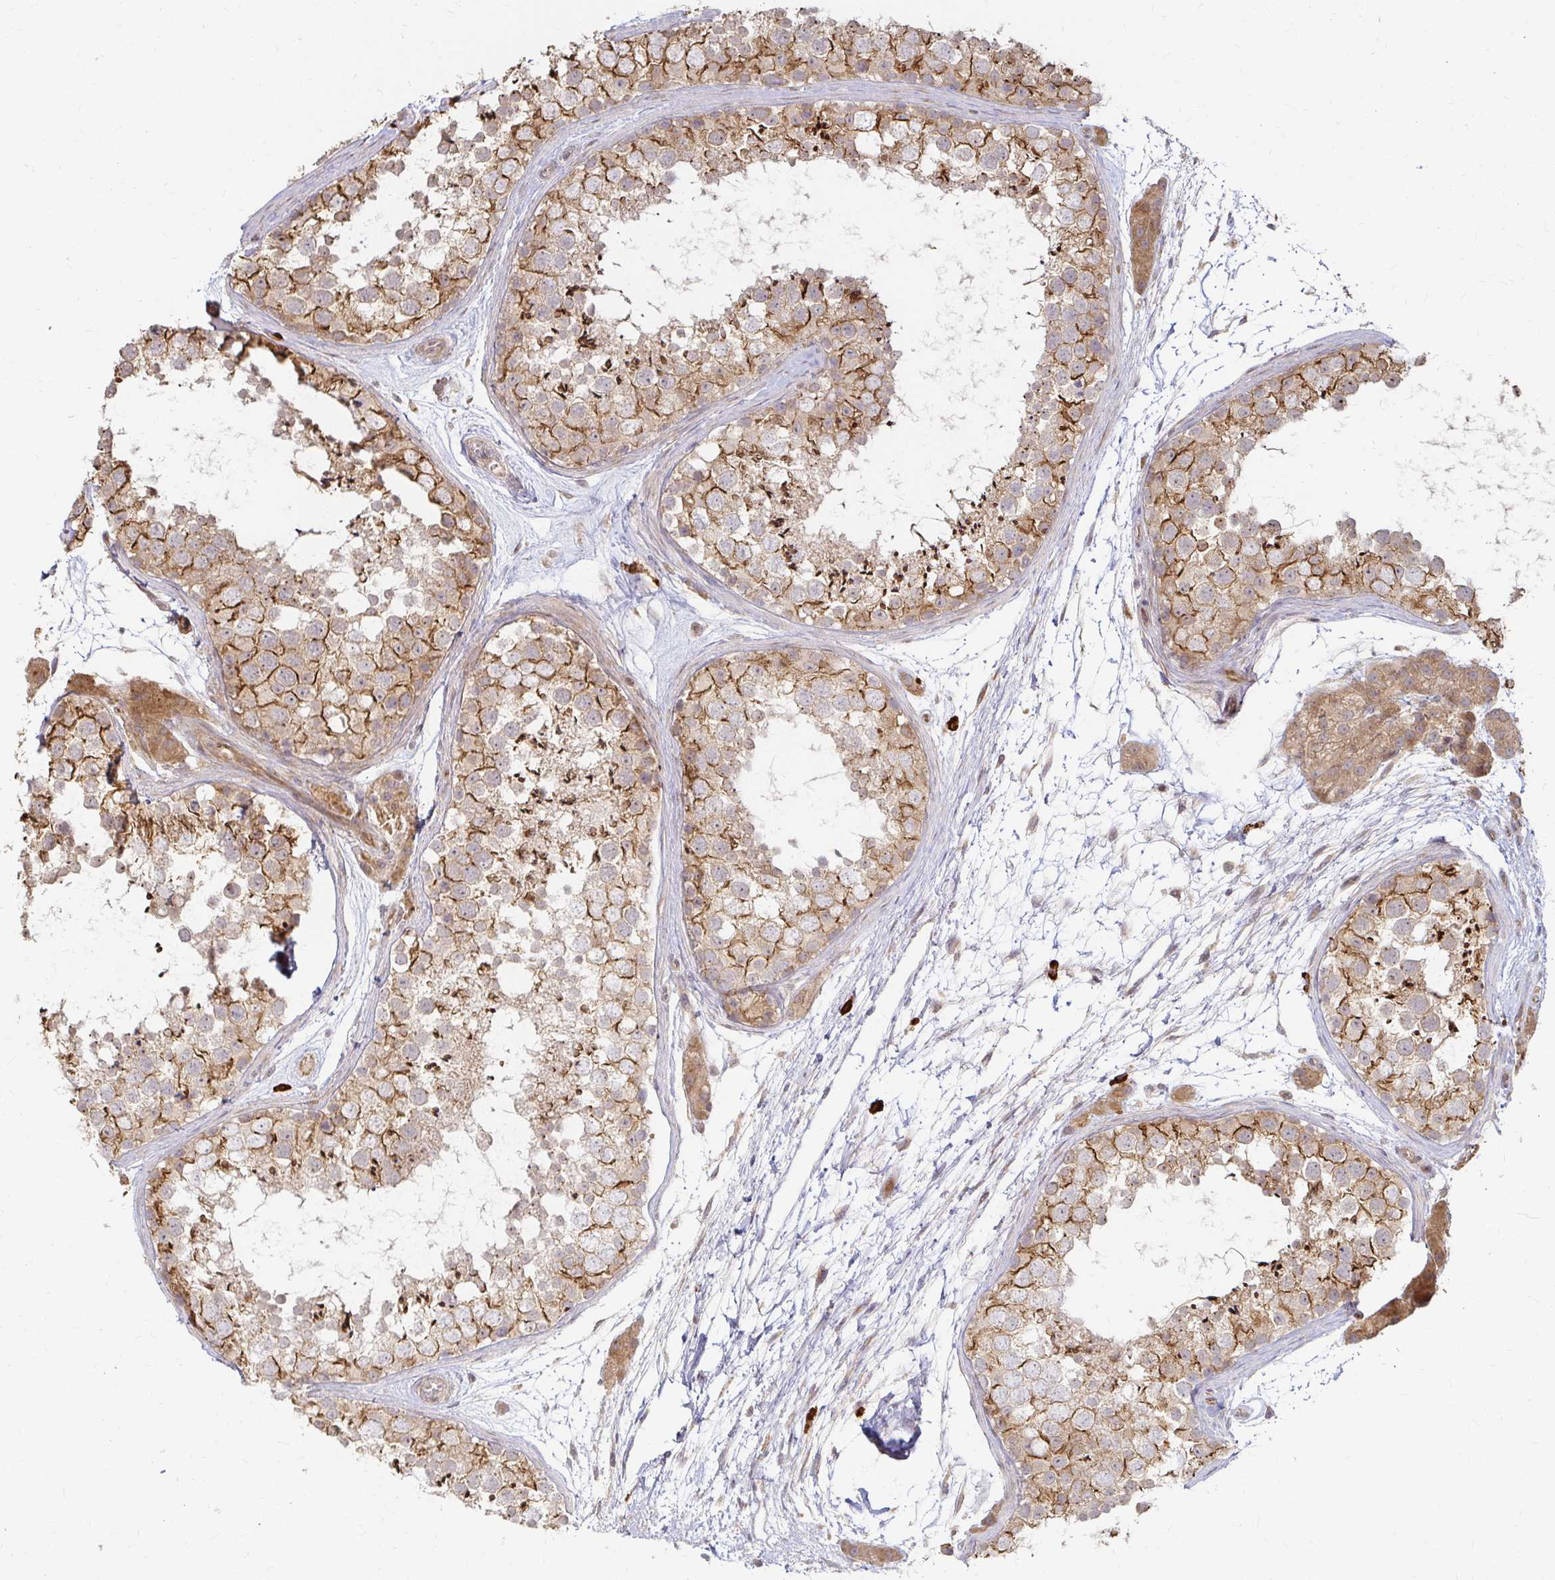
{"staining": {"intensity": "moderate", "quantity": ">75%", "location": "cytoplasmic/membranous"}, "tissue": "testis", "cell_type": "Cells in seminiferous ducts", "image_type": "normal", "snomed": [{"axis": "morphology", "description": "Normal tissue, NOS"}, {"axis": "topography", "description": "Testis"}], "caption": "Immunohistochemical staining of unremarkable human testis reveals >75% levels of moderate cytoplasmic/membranous protein positivity in about >75% of cells in seminiferous ducts. The staining was performed using DAB to visualize the protein expression in brown, while the nuclei were stained in blue with hematoxylin (Magnification: 20x).", "gene": "CAST", "patient": {"sex": "male", "age": 41}}